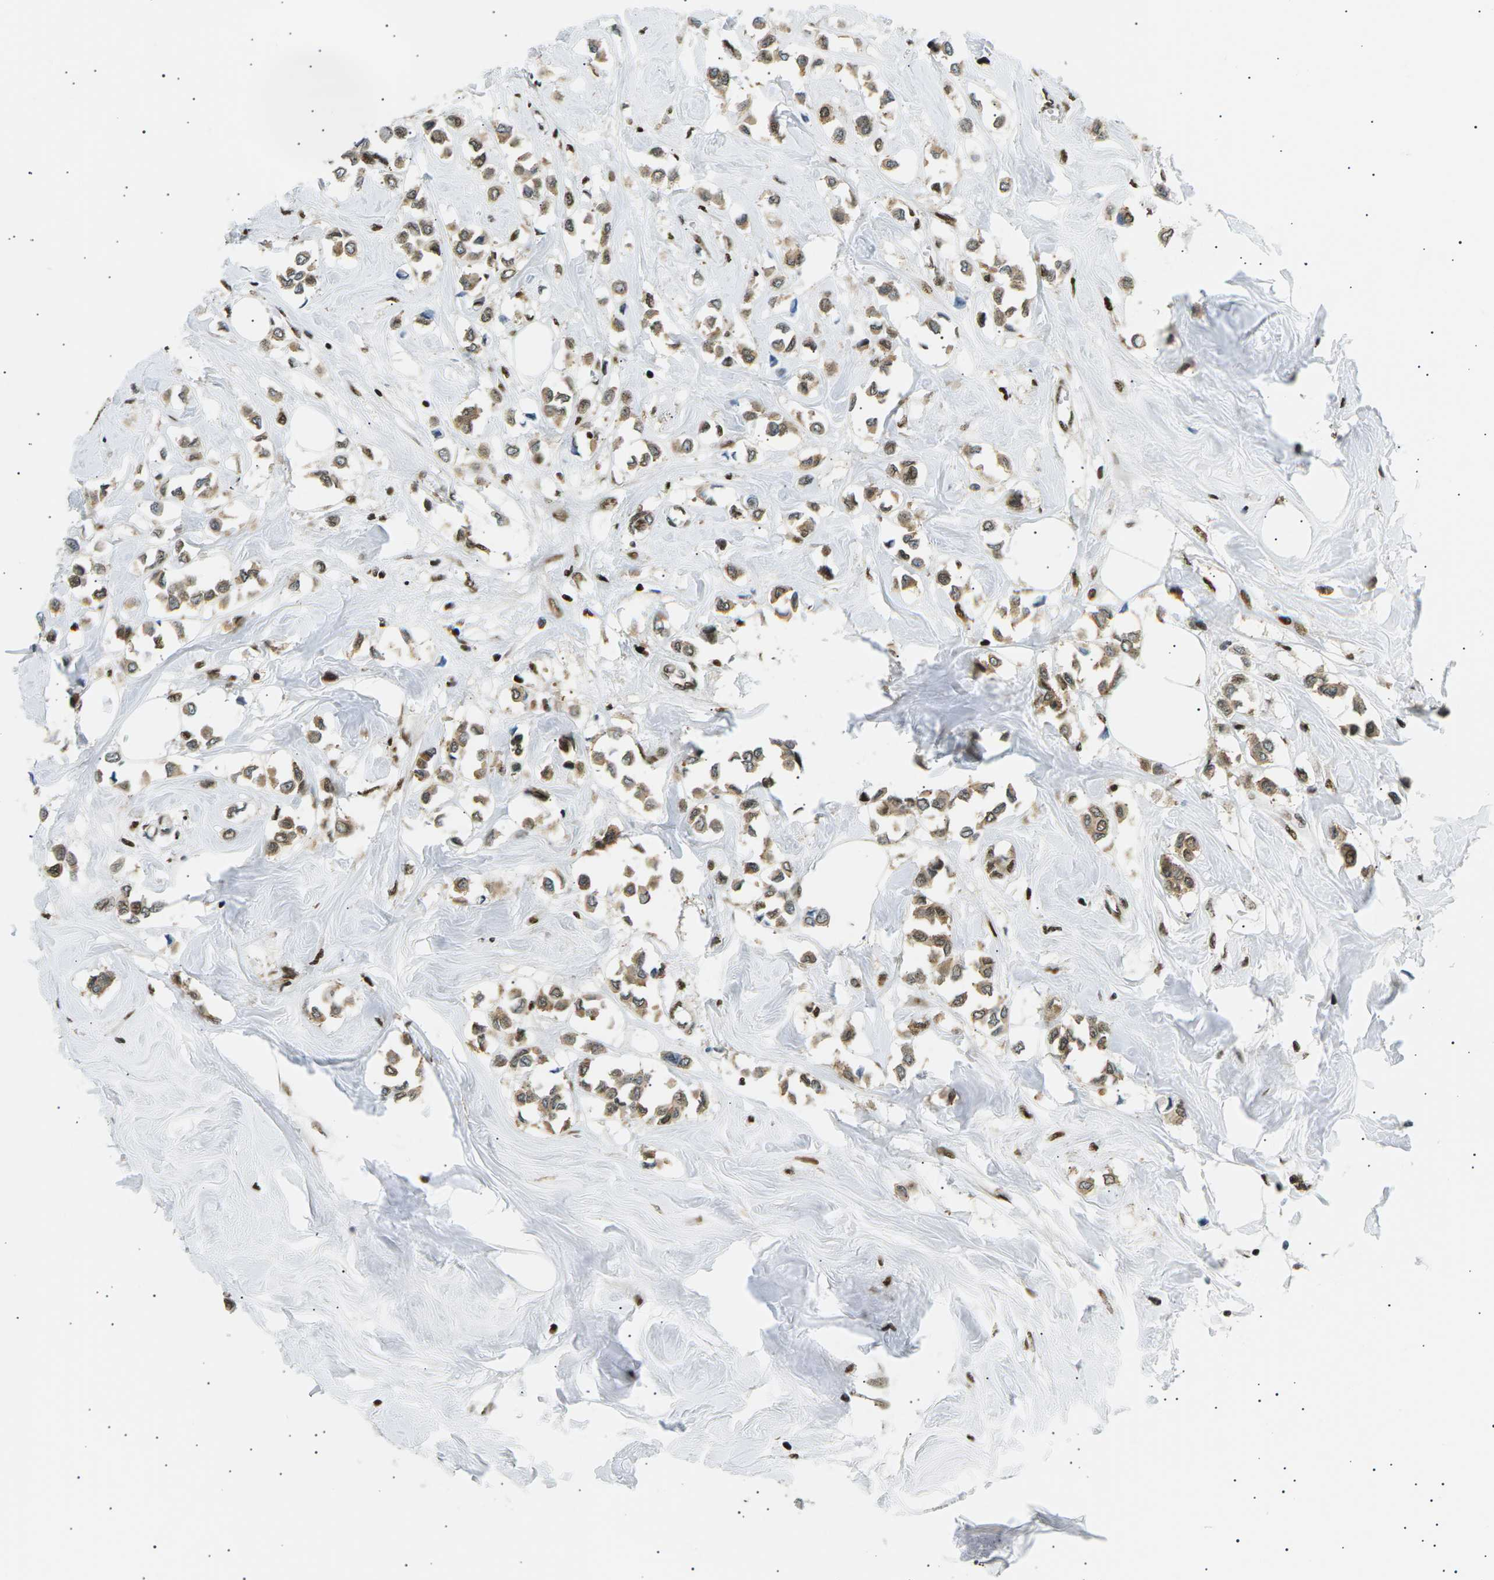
{"staining": {"intensity": "moderate", "quantity": ">75%", "location": "nuclear"}, "tissue": "breast cancer", "cell_type": "Tumor cells", "image_type": "cancer", "snomed": [{"axis": "morphology", "description": "Lobular carcinoma"}, {"axis": "topography", "description": "Breast"}], "caption": "Moderate nuclear protein positivity is identified in approximately >75% of tumor cells in lobular carcinoma (breast).", "gene": "RPA2", "patient": {"sex": "female", "age": 51}}